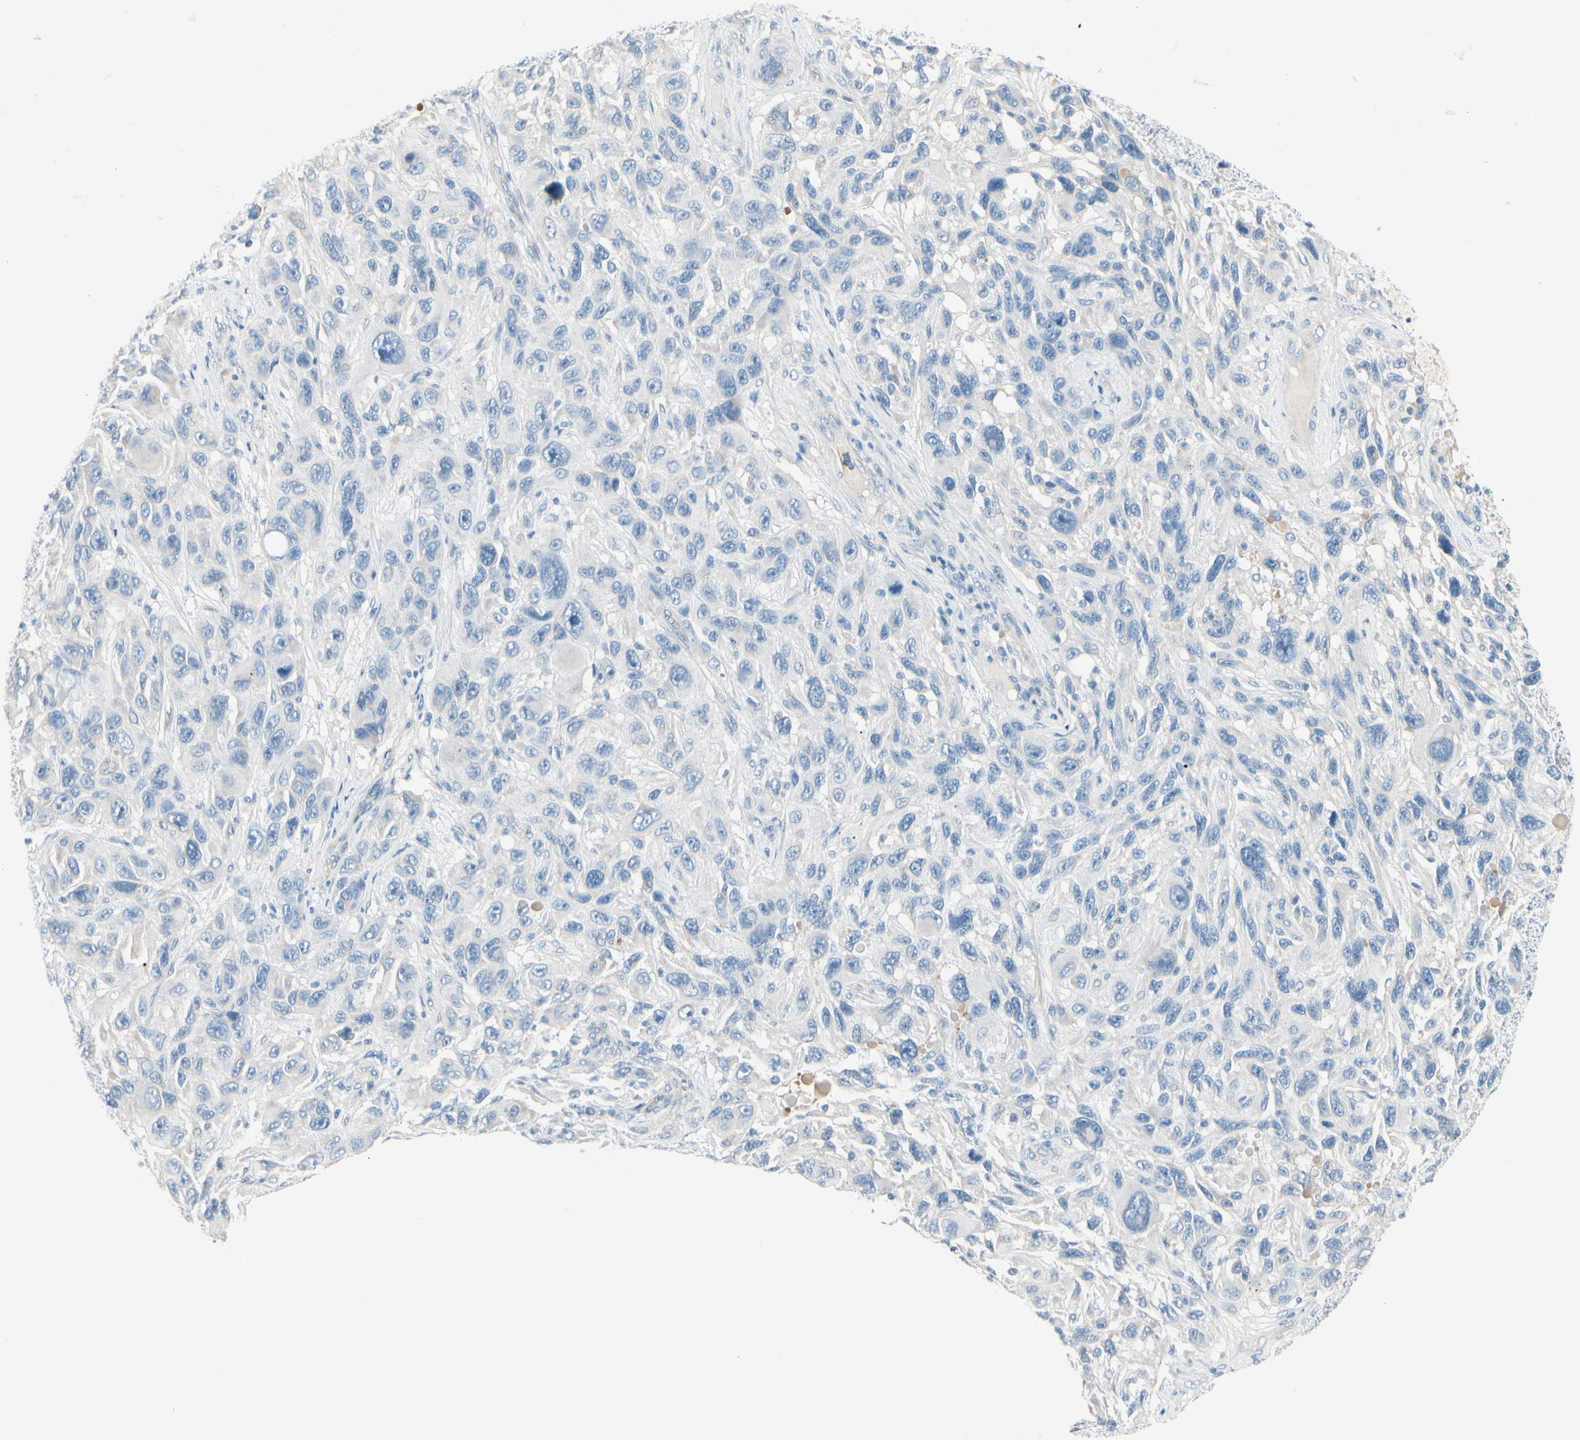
{"staining": {"intensity": "negative", "quantity": "none", "location": "none"}, "tissue": "melanoma", "cell_type": "Tumor cells", "image_type": "cancer", "snomed": [{"axis": "morphology", "description": "Malignant melanoma, NOS"}, {"axis": "topography", "description": "Skin"}], "caption": "This is an immunohistochemistry photomicrograph of malignant melanoma. There is no positivity in tumor cells.", "gene": "CDHR5", "patient": {"sex": "male", "age": 53}}